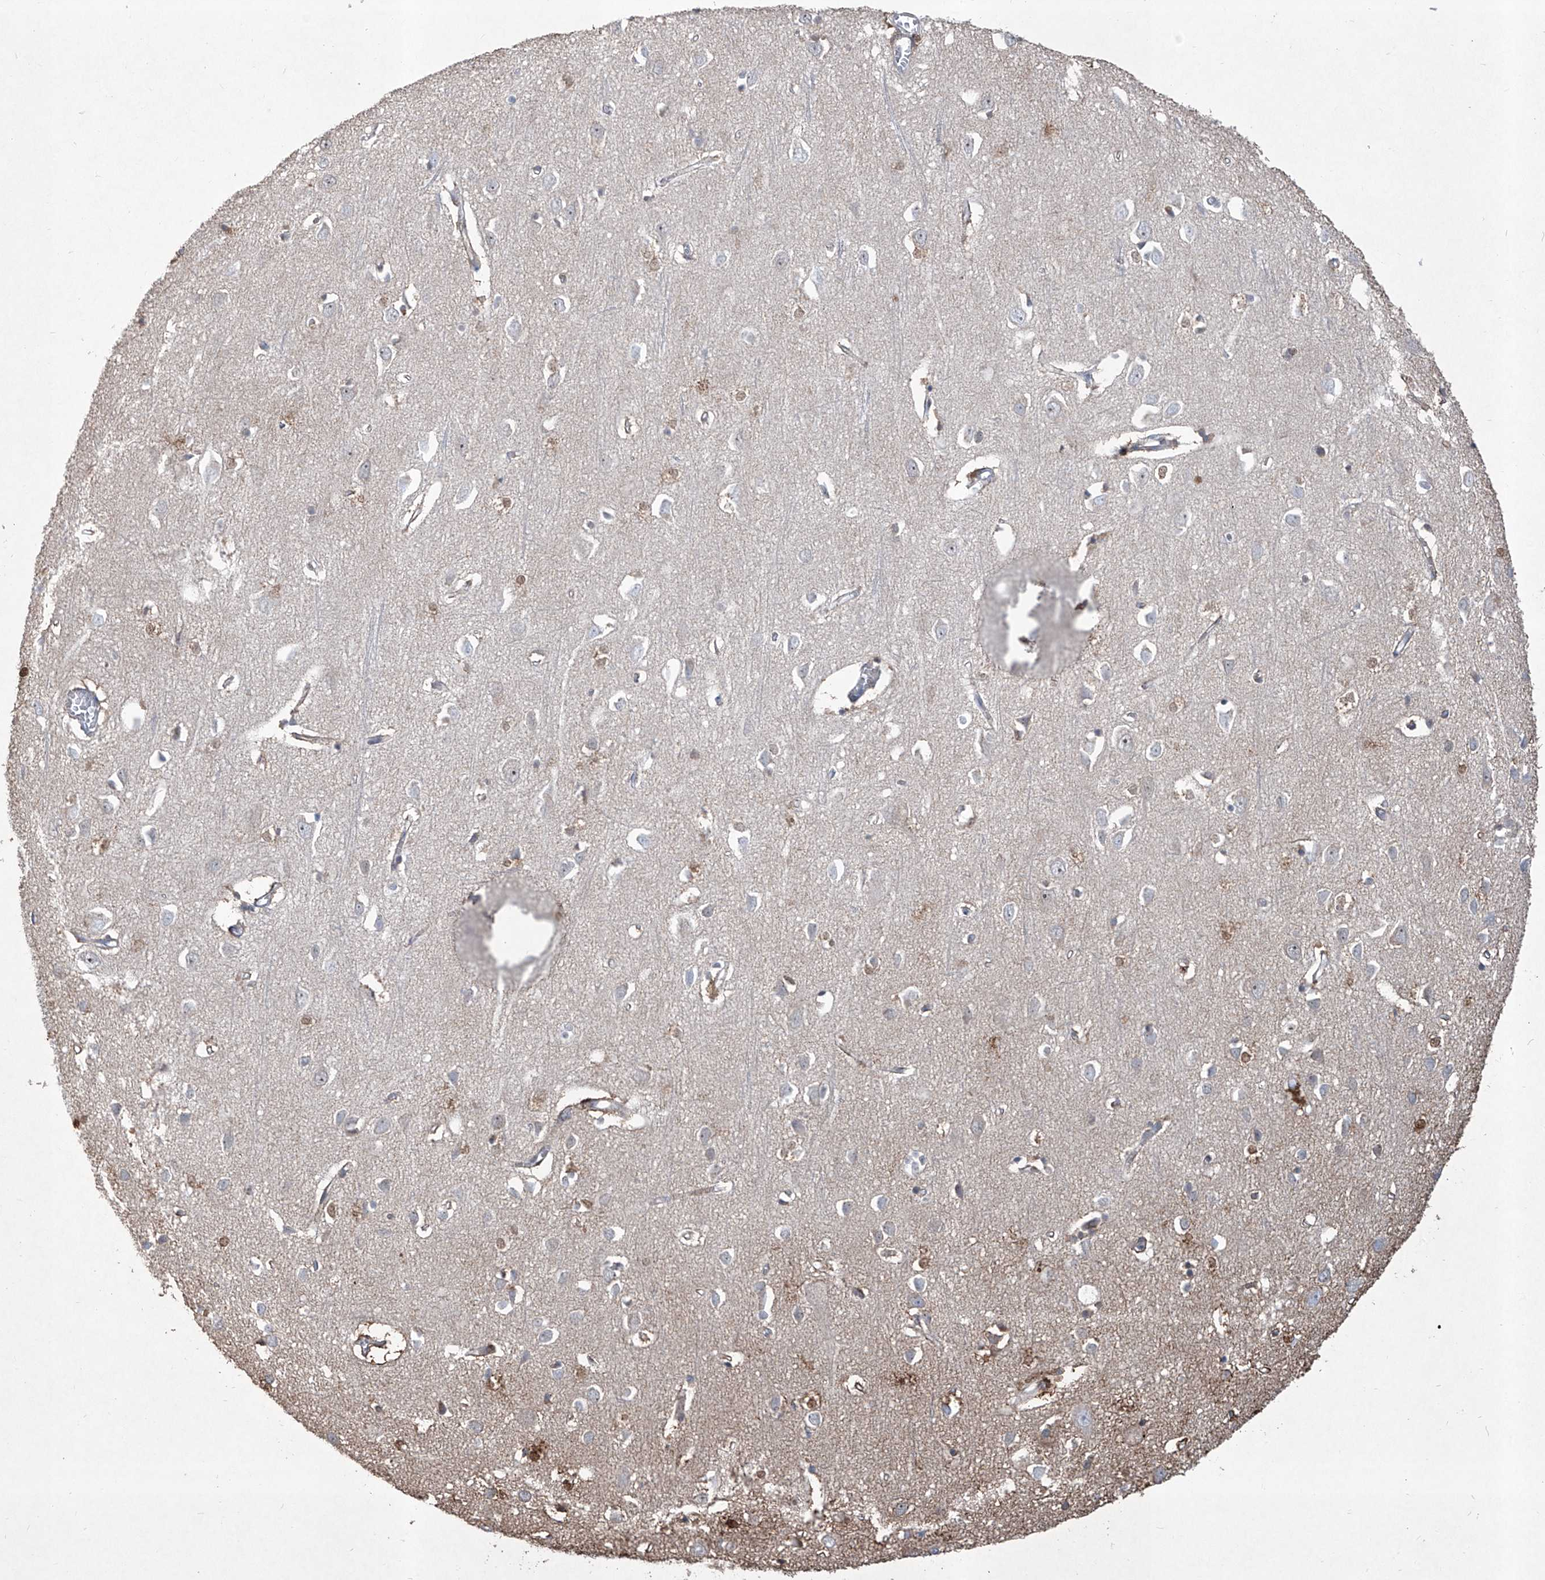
{"staining": {"intensity": "weak", "quantity": "25%-75%", "location": "cytoplasmic/membranous"}, "tissue": "cerebral cortex", "cell_type": "Endothelial cells", "image_type": "normal", "snomed": [{"axis": "morphology", "description": "Normal tissue, NOS"}, {"axis": "topography", "description": "Cerebral cortex"}], "caption": "Immunohistochemistry staining of normal cerebral cortex, which reveals low levels of weak cytoplasmic/membranous positivity in approximately 25%-75% of endothelial cells indicating weak cytoplasmic/membranous protein positivity. The staining was performed using DAB (3,3'-diaminobenzidine) (brown) for protein detection and nuclei were counterstained in hematoxylin (blue).", "gene": "ZBTB48", "patient": {"sex": "female", "age": 64}}